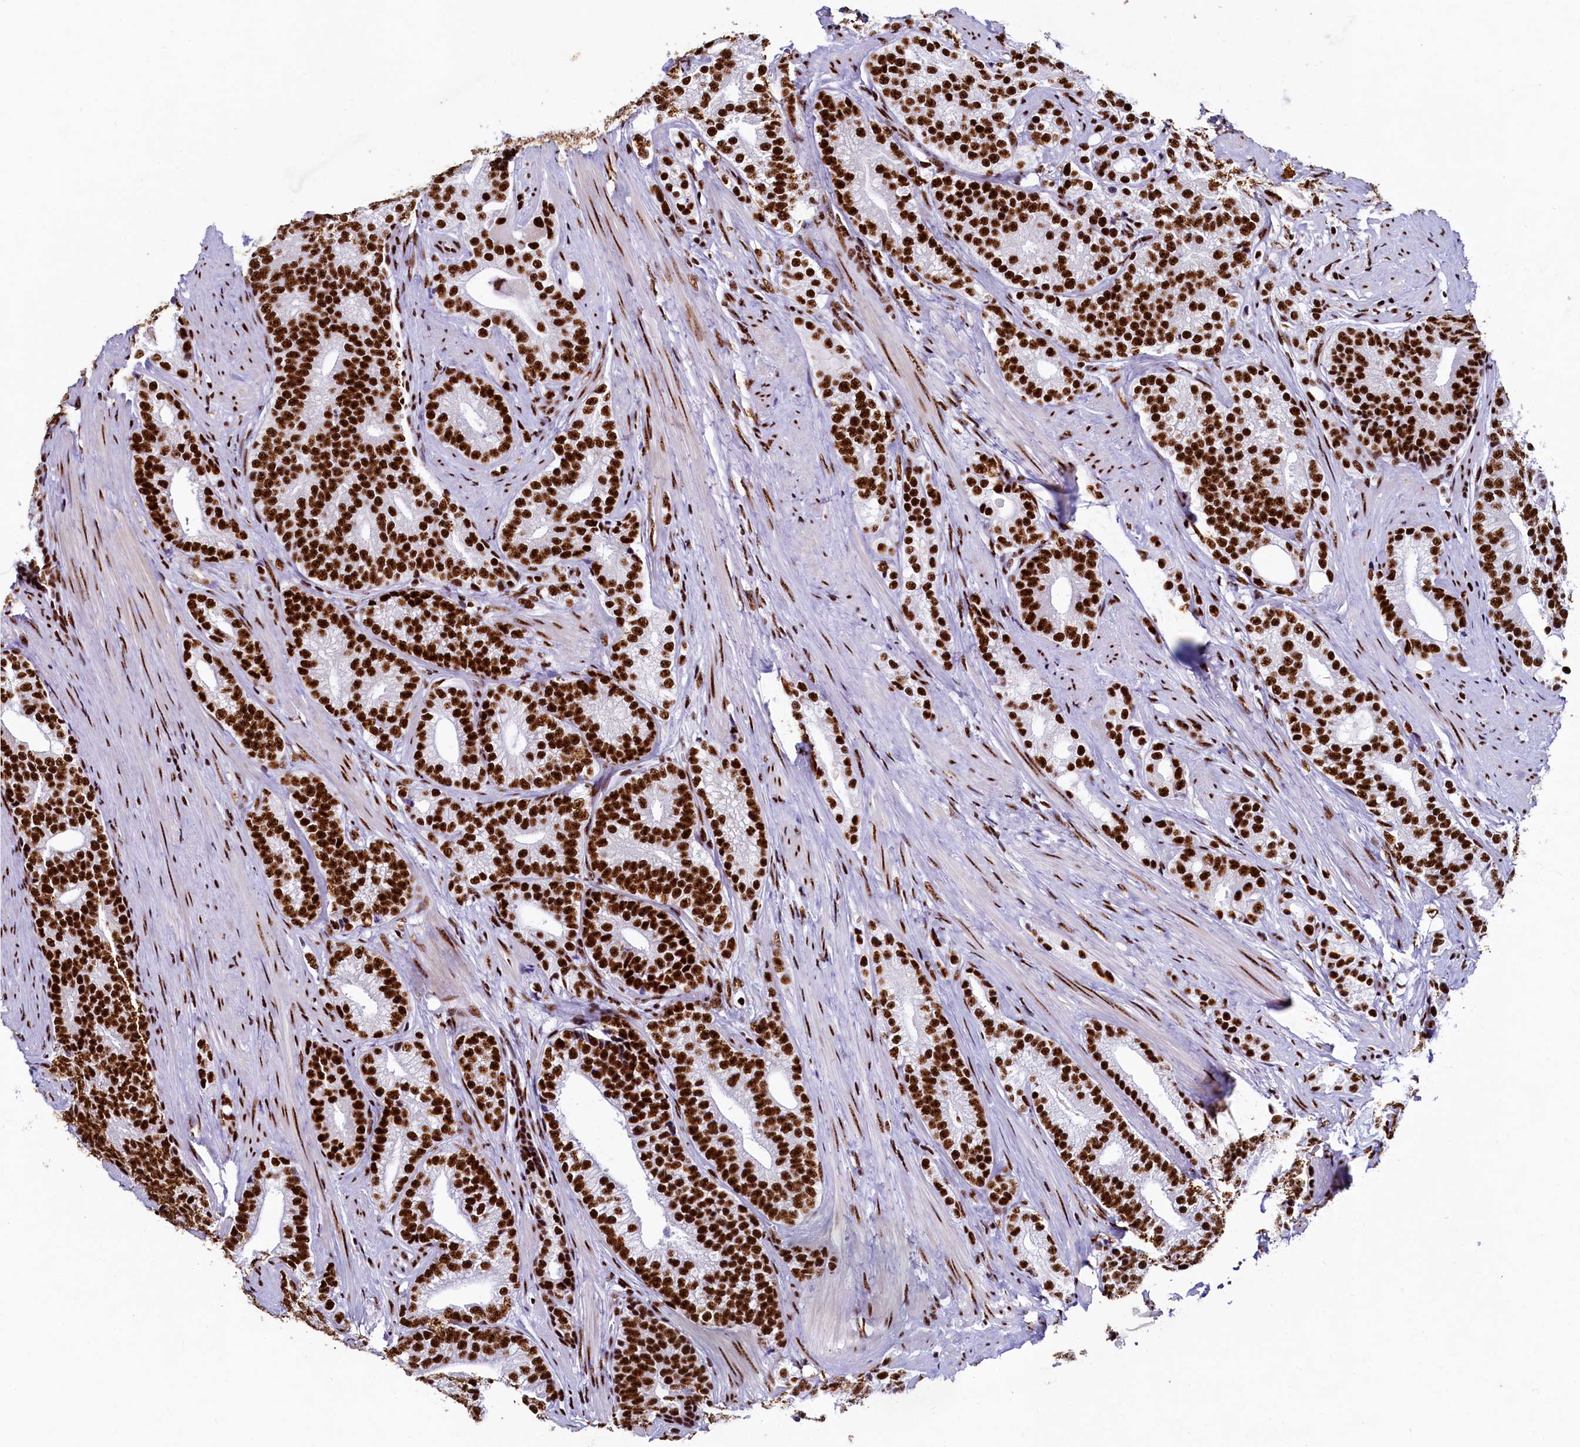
{"staining": {"intensity": "strong", "quantity": ">75%", "location": "nuclear"}, "tissue": "prostate cancer", "cell_type": "Tumor cells", "image_type": "cancer", "snomed": [{"axis": "morphology", "description": "Adenocarcinoma, Low grade"}, {"axis": "topography", "description": "Prostate"}], "caption": "Protein expression analysis of human prostate cancer reveals strong nuclear positivity in approximately >75% of tumor cells.", "gene": "SRRM2", "patient": {"sex": "male", "age": 71}}